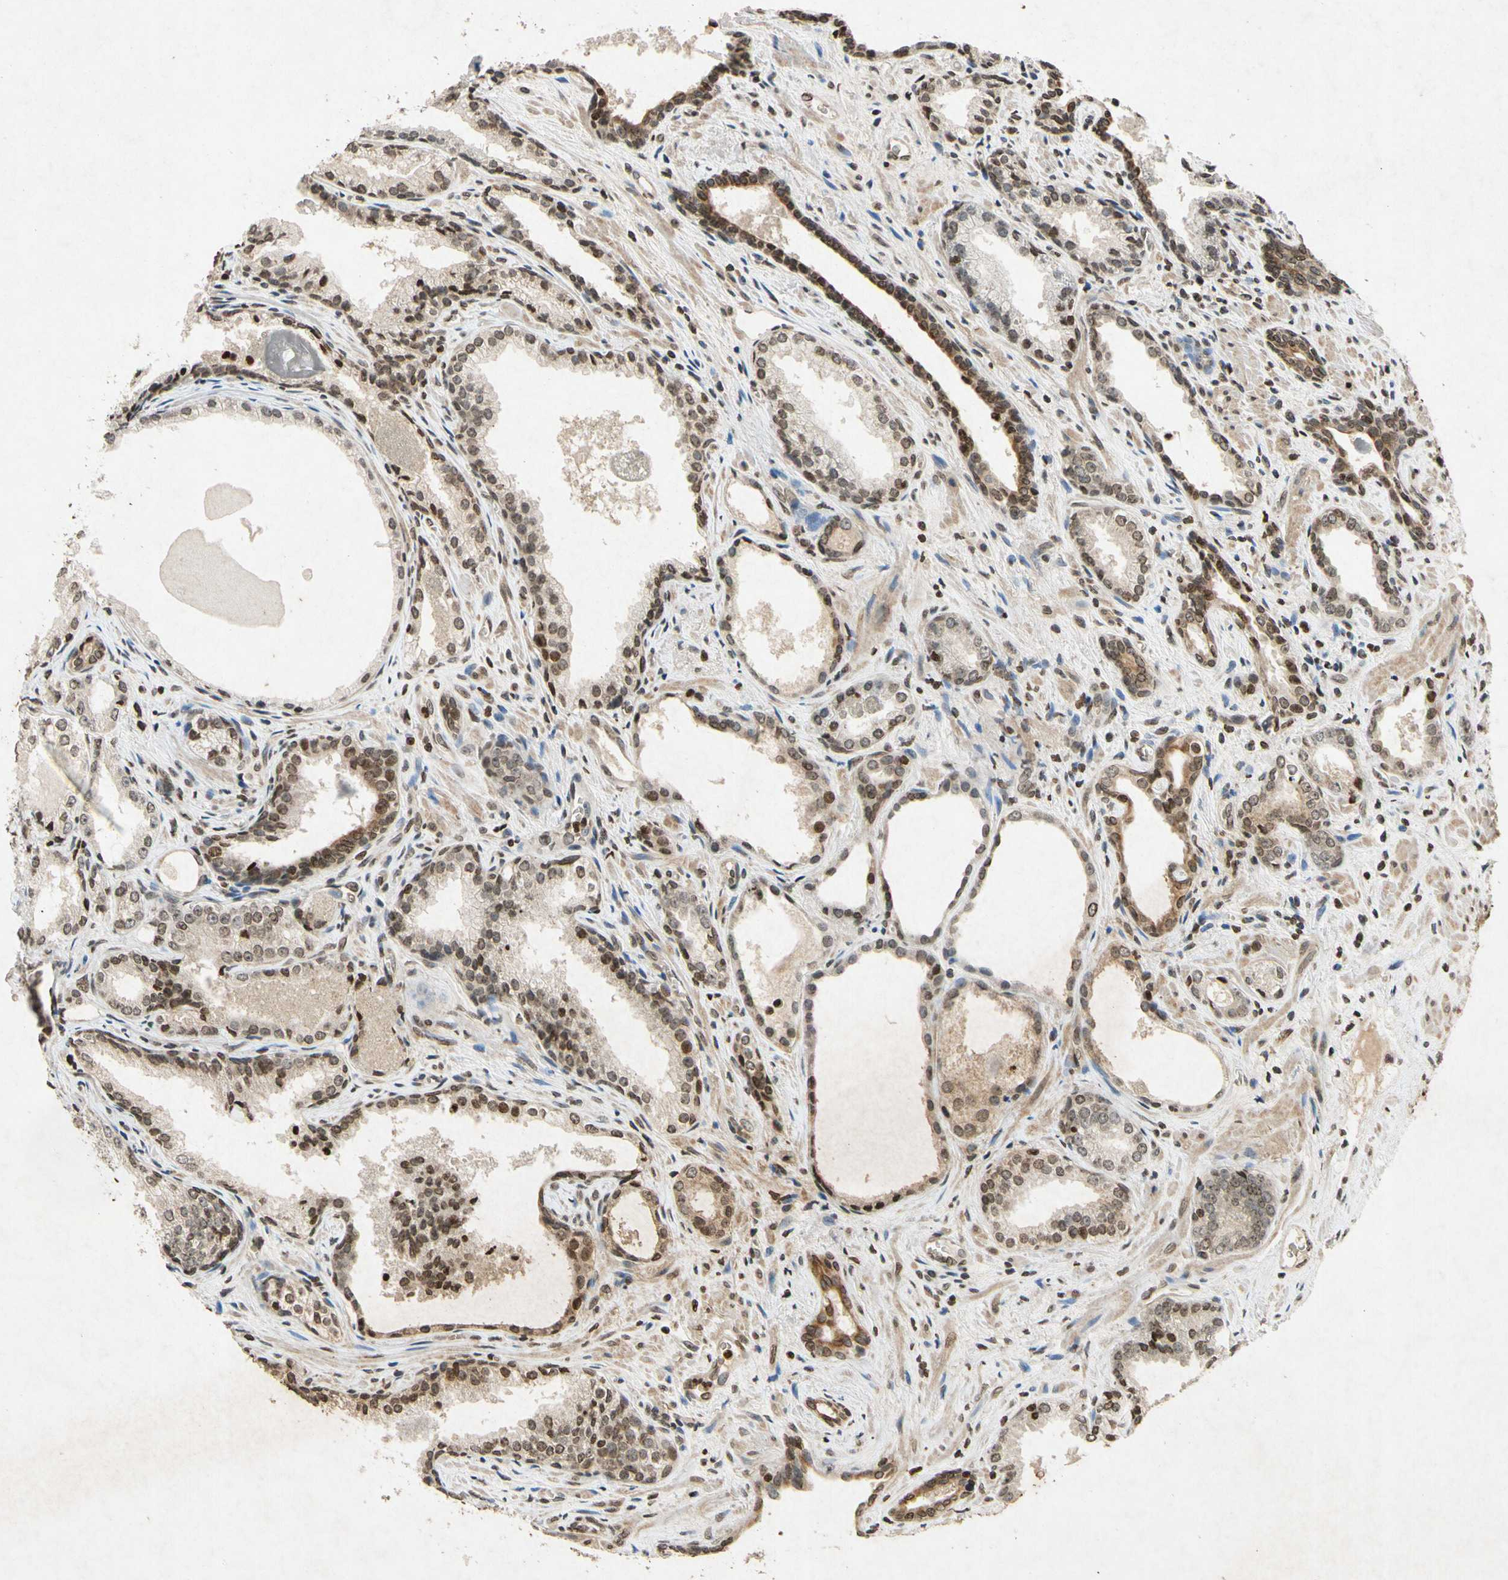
{"staining": {"intensity": "strong", "quantity": ">75%", "location": "nuclear"}, "tissue": "prostate cancer", "cell_type": "Tumor cells", "image_type": "cancer", "snomed": [{"axis": "morphology", "description": "Adenocarcinoma, Low grade"}, {"axis": "topography", "description": "Prostate"}], "caption": "Strong nuclear staining for a protein is identified in about >75% of tumor cells of adenocarcinoma (low-grade) (prostate) using immunohistochemistry (IHC).", "gene": "HOXB3", "patient": {"sex": "male", "age": 60}}